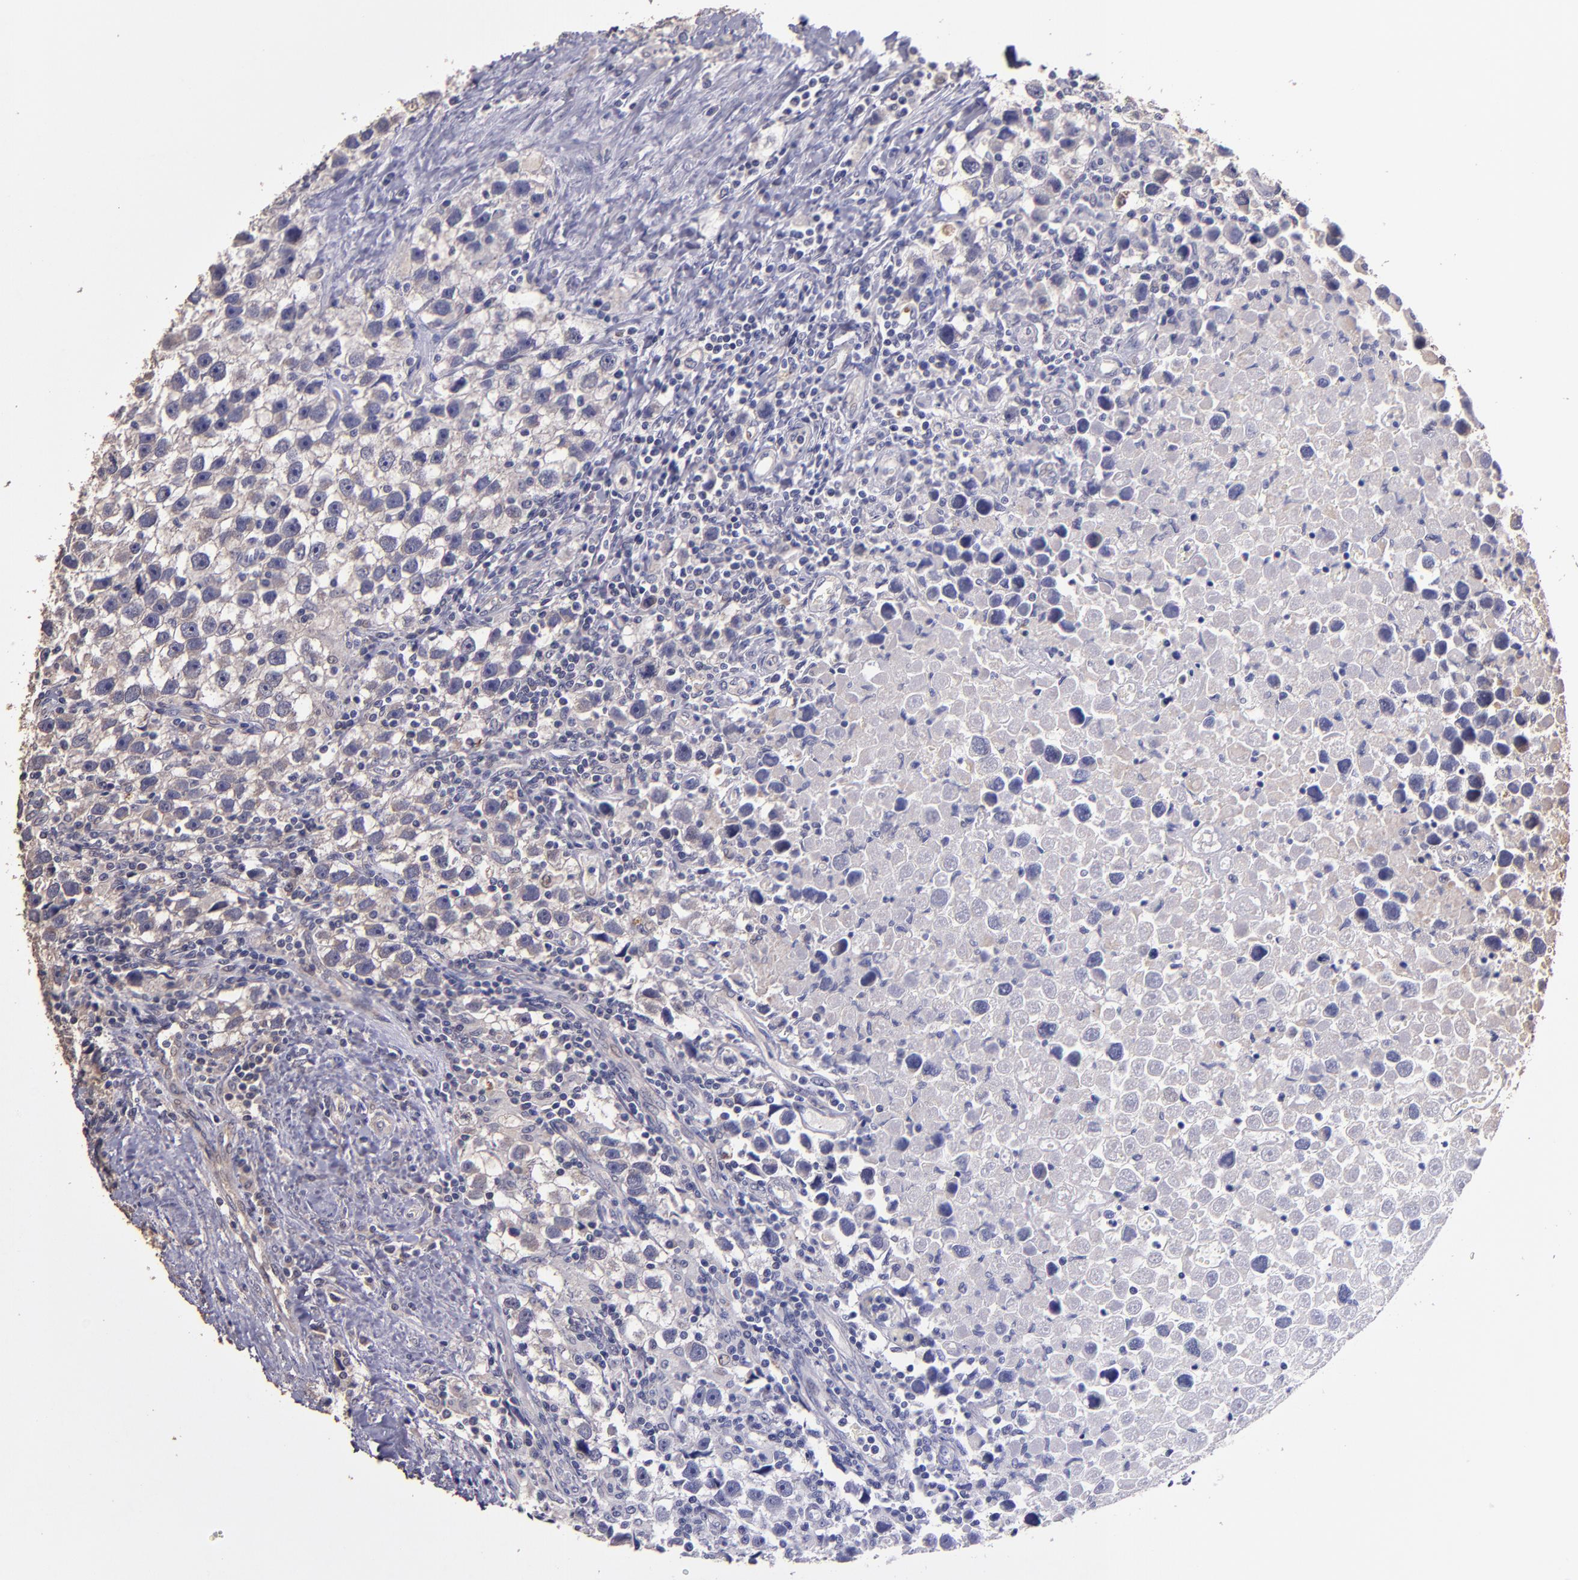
{"staining": {"intensity": "weak", "quantity": ">75%", "location": "cytoplasmic/membranous"}, "tissue": "testis cancer", "cell_type": "Tumor cells", "image_type": "cancer", "snomed": [{"axis": "morphology", "description": "Seminoma, NOS"}, {"axis": "topography", "description": "Testis"}], "caption": "Immunohistochemistry (IHC) of testis seminoma shows low levels of weak cytoplasmic/membranous expression in approximately >75% of tumor cells. (DAB (3,3'-diaminobenzidine) = brown stain, brightfield microscopy at high magnification).", "gene": "HECTD1", "patient": {"sex": "male", "age": 43}}